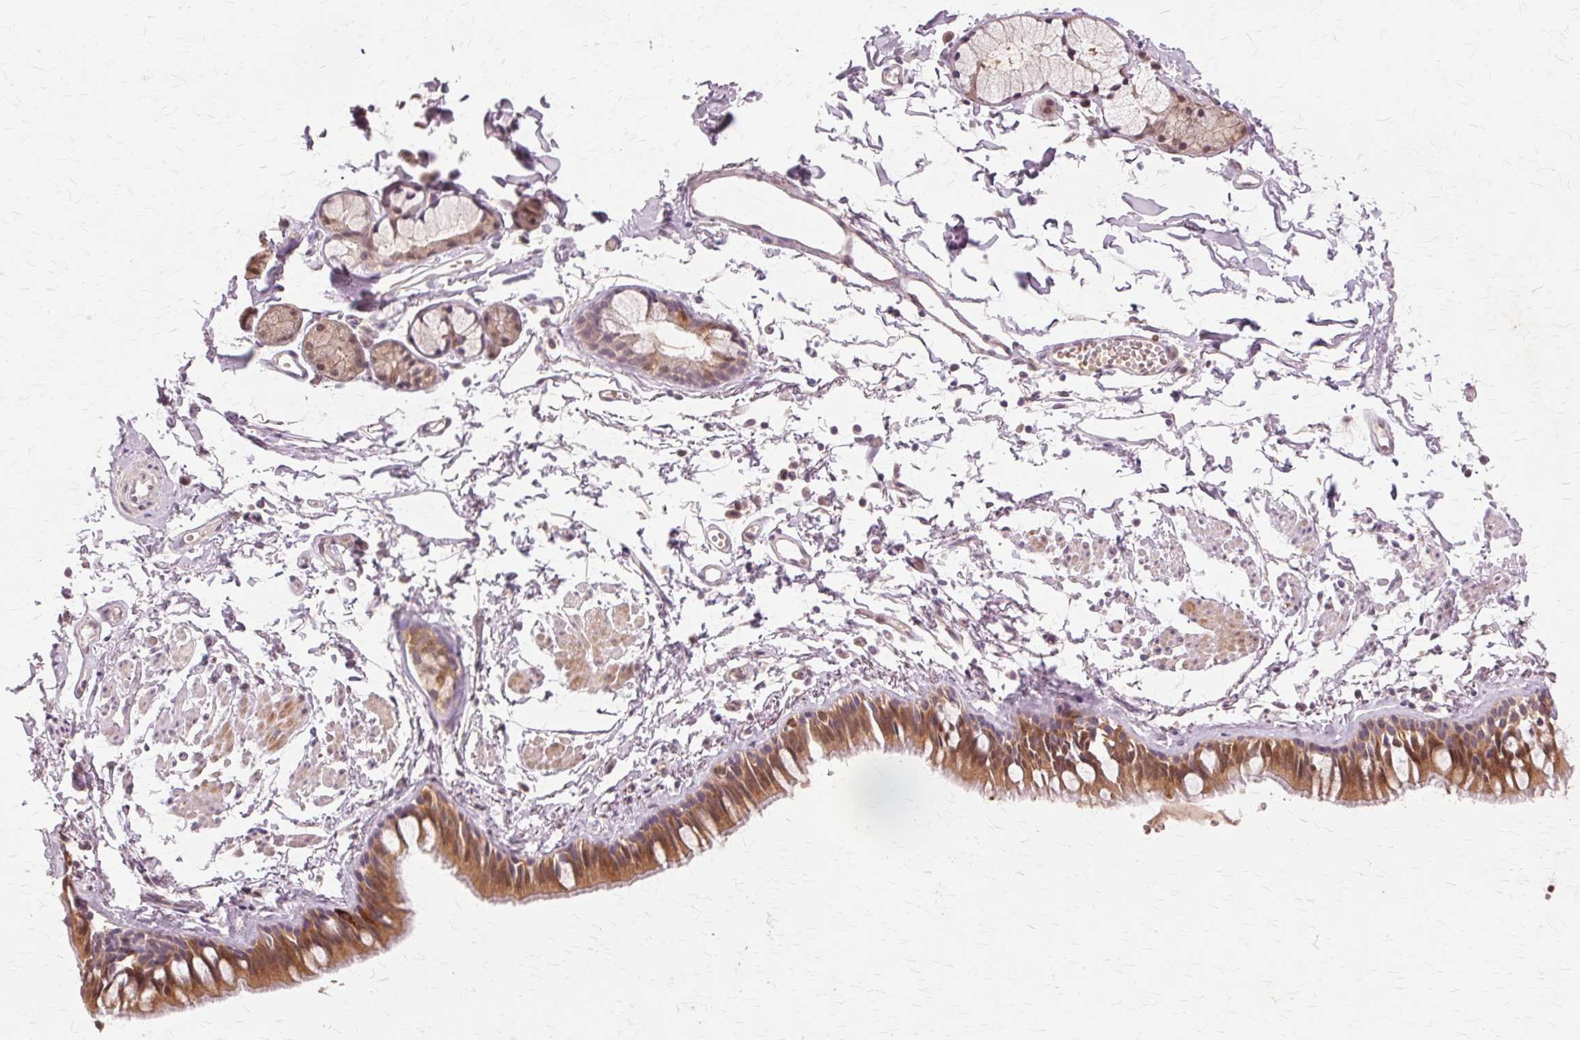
{"staining": {"intensity": "moderate", "quantity": ">75%", "location": "cytoplasmic/membranous,nuclear"}, "tissue": "bronchus", "cell_type": "Respiratory epithelial cells", "image_type": "normal", "snomed": [{"axis": "morphology", "description": "Normal tissue, NOS"}, {"axis": "topography", "description": "Bronchus"}], "caption": "A medium amount of moderate cytoplasmic/membranous,nuclear positivity is seen in approximately >75% of respiratory epithelial cells in benign bronchus.", "gene": "PRMT5", "patient": {"sex": "female", "age": 59}}